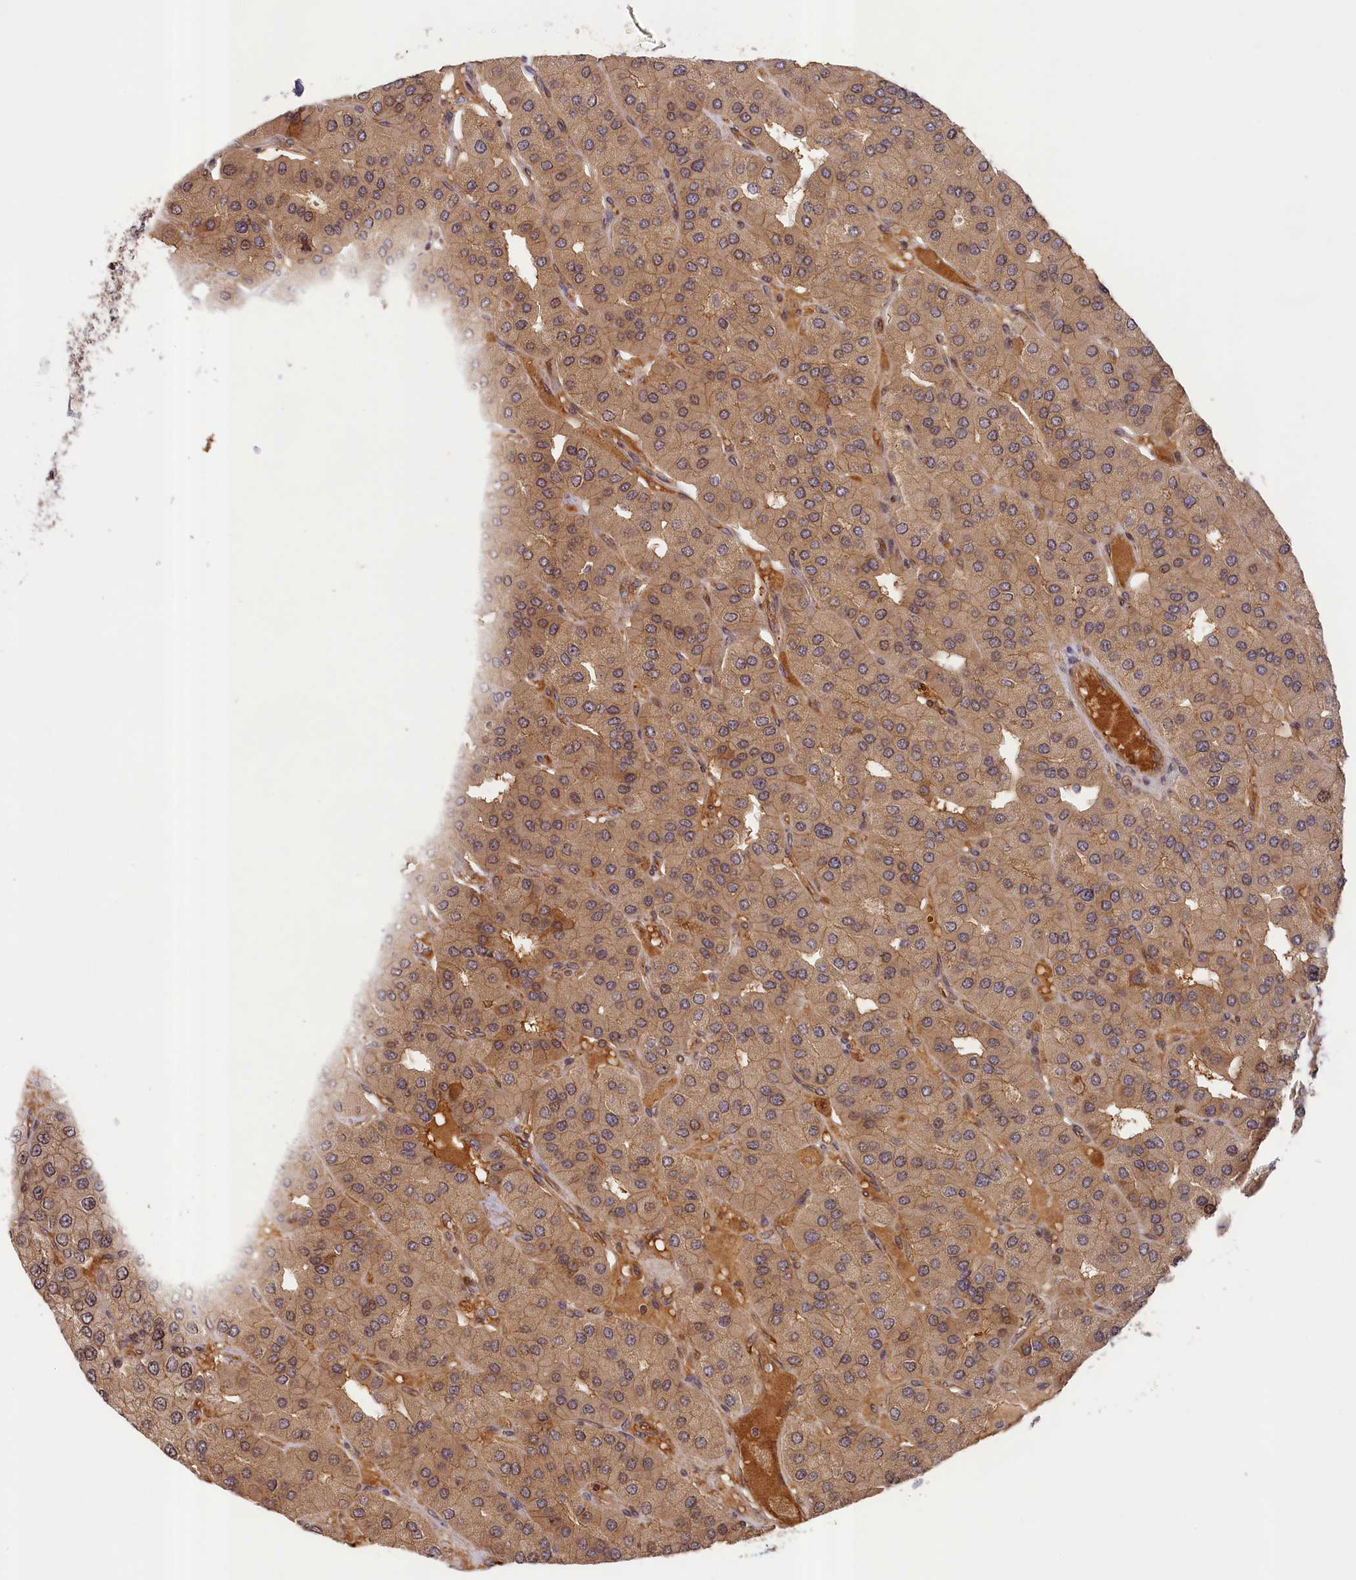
{"staining": {"intensity": "weak", "quantity": ">75%", "location": "cytoplasmic/membranous"}, "tissue": "parathyroid gland", "cell_type": "Glandular cells", "image_type": "normal", "snomed": [{"axis": "morphology", "description": "Normal tissue, NOS"}, {"axis": "morphology", "description": "Adenoma, NOS"}, {"axis": "topography", "description": "Parathyroid gland"}], "caption": "A photomicrograph of parathyroid gland stained for a protein exhibits weak cytoplasmic/membranous brown staining in glandular cells. The staining was performed using DAB (3,3'-diaminobenzidine), with brown indicating positive protein expression. Nuclei are stained blue with hematoxylin.", "gene": "CEP44", "patient": {"sex": "female", "age": 86}}